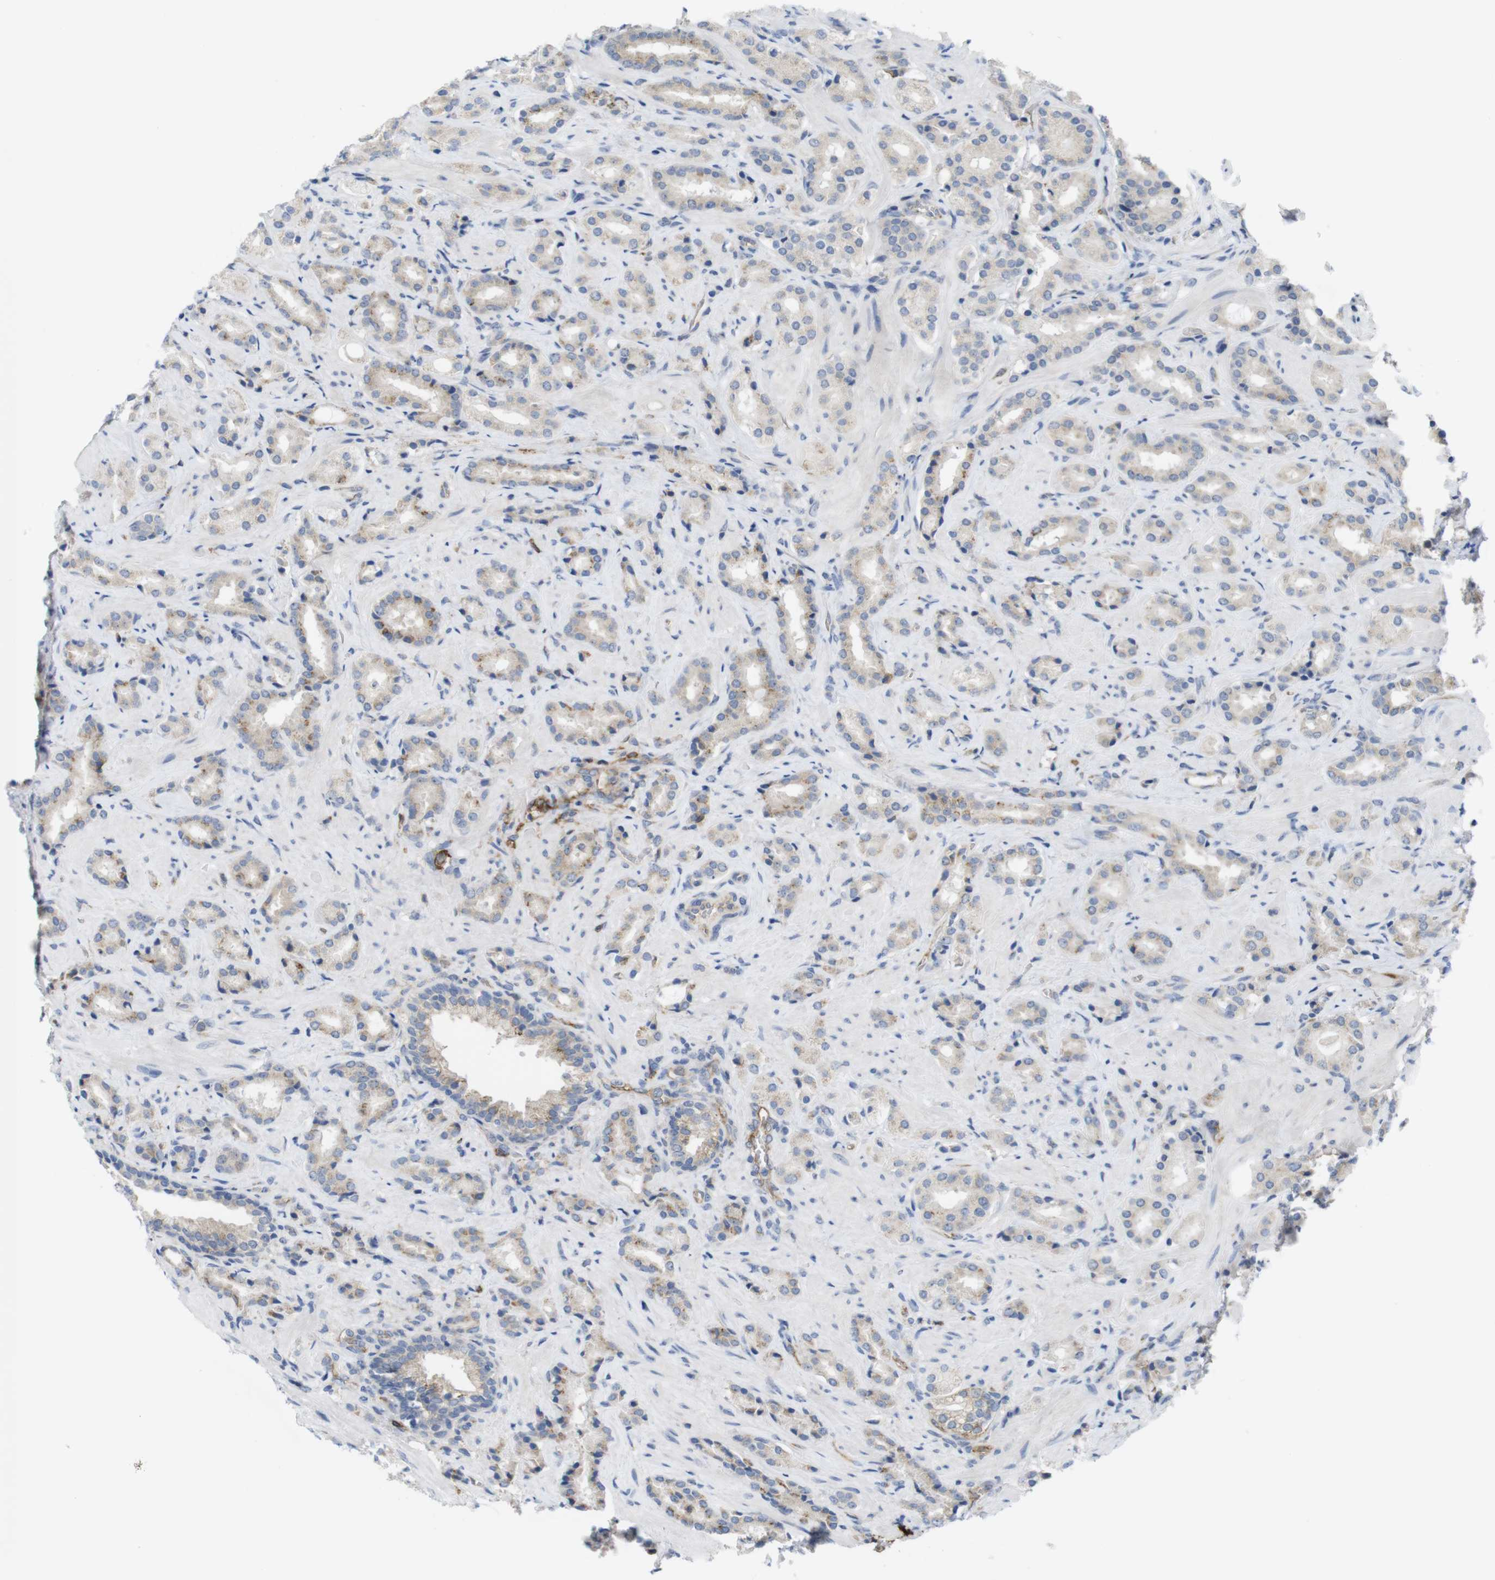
{"staining": {"intensity": "weak", "quantity": "25%-75%", "location": "cytoplasmic/membranous"}, "tissue": "prostate cancer", "cell_type": "Tumor cells", "image_type": "cancer", "snomed": [{"axis": "morphology", "description": "Adenocarcinoma, High grade"}, {"axis": "topography", "description": "Prostate"}], "caption": "A low amount of weak cytoplasmic/membranous staining is appreciated in approximately 25%-75% of tumor cells in prostate cancer tissue. Nuclei are stained in blue.", "gene": "CCR6", "patient": {"sex": "male", "age": 64}}